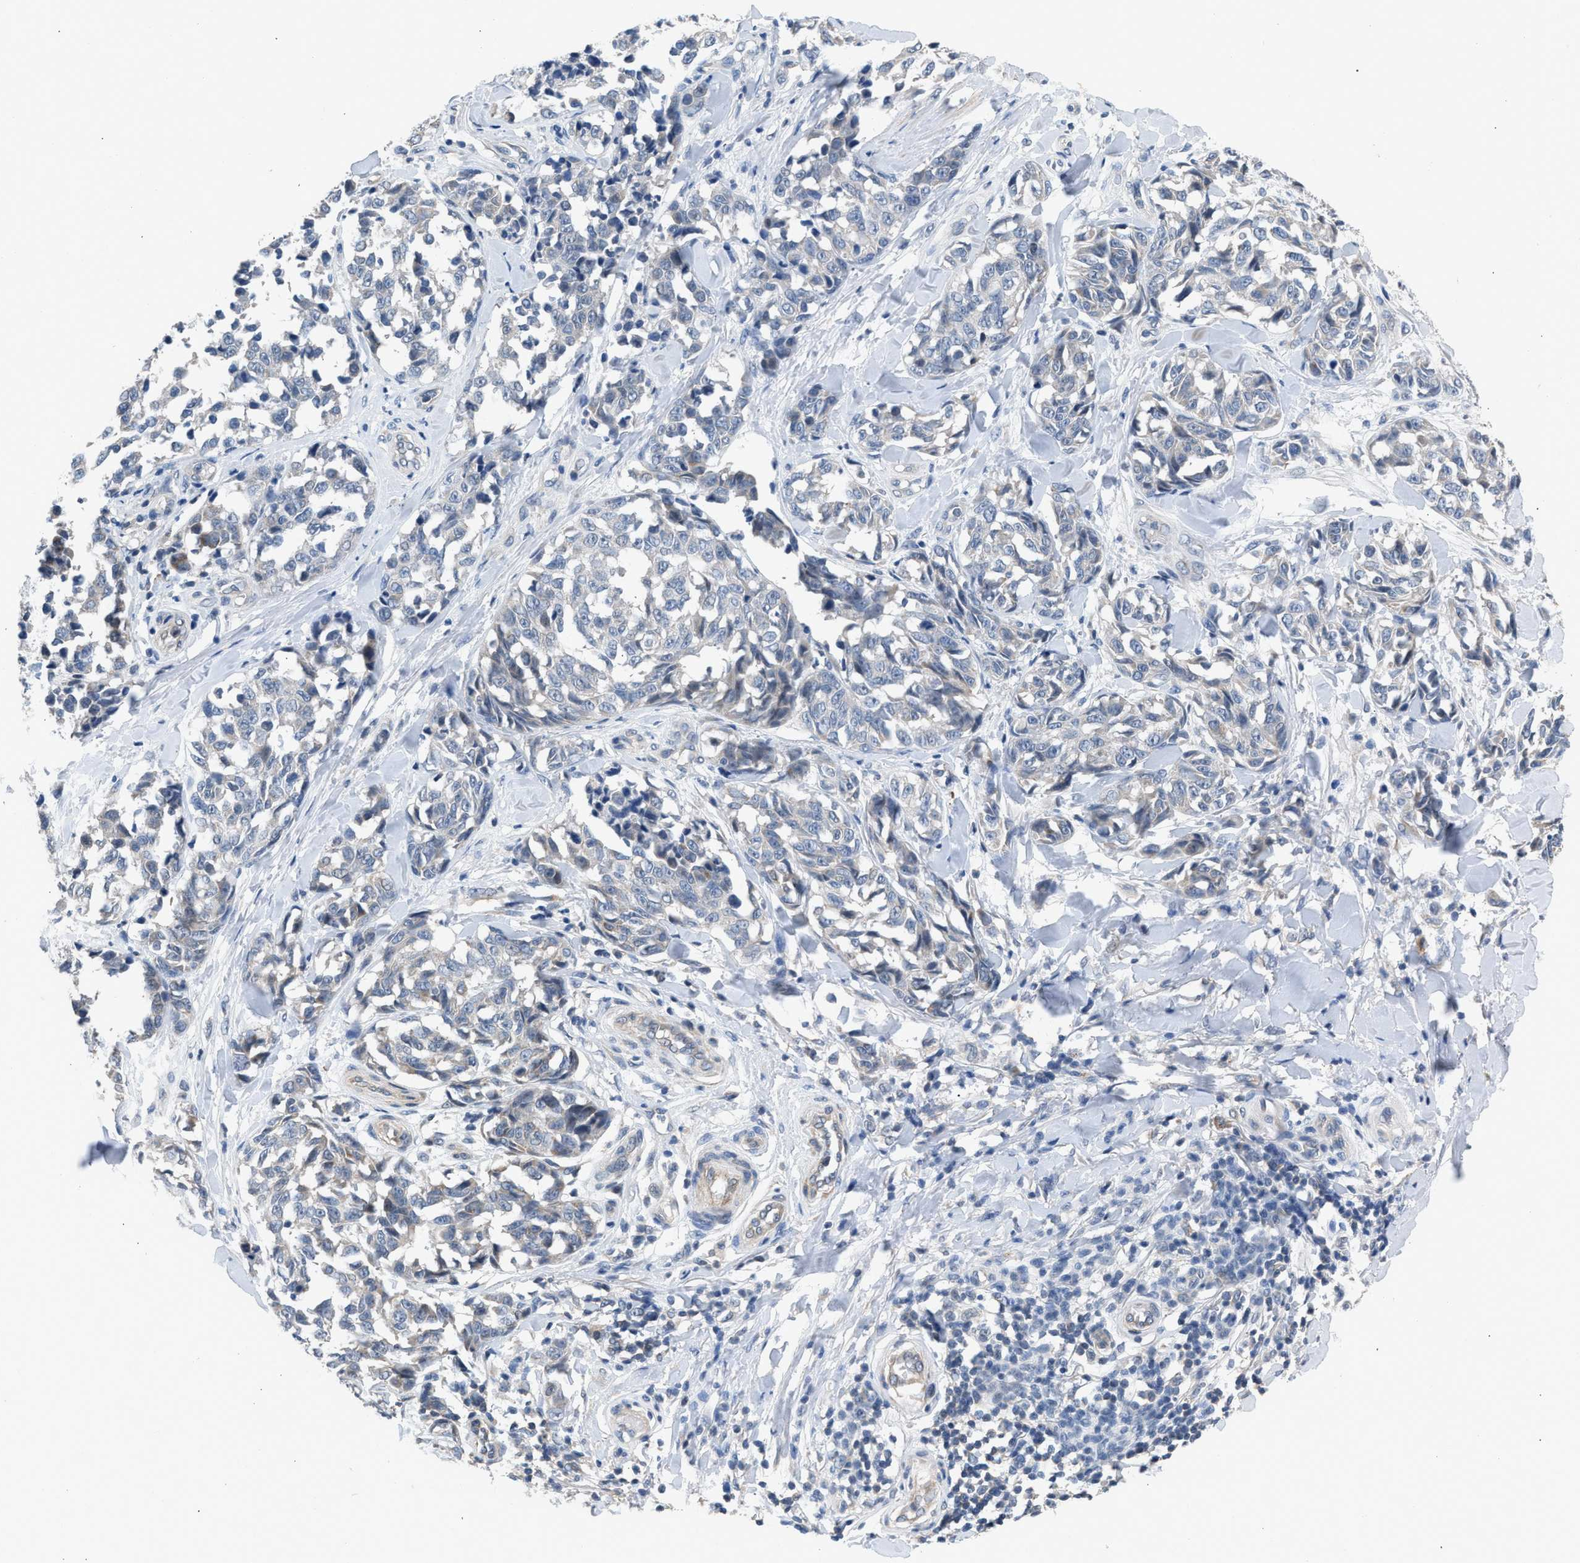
{"staining": {"intensity": "weak", "quantity": "<25%", "location": "cytoplasmic/membranous"}, "tissue": "melanoma", "cell_type": "Tumor cells", "image_type": "cancer", "snomed": [{"axis": "morphology", "description": "Malignant melanoma, NOS"}, {"axis": "topography", "description": "Skin"}], "caption": "A photomicrograph of malignant melanoma stained for a protein exhibits no brown staining in tumor cells. The staining was performed using DAB to visualize the protein expression in brown, while the nuclei were stained in blue with hematoxylin (Magnification: 20x).", "gene": "CSF3R", "patient": {"sex": "female", "age": 64}}